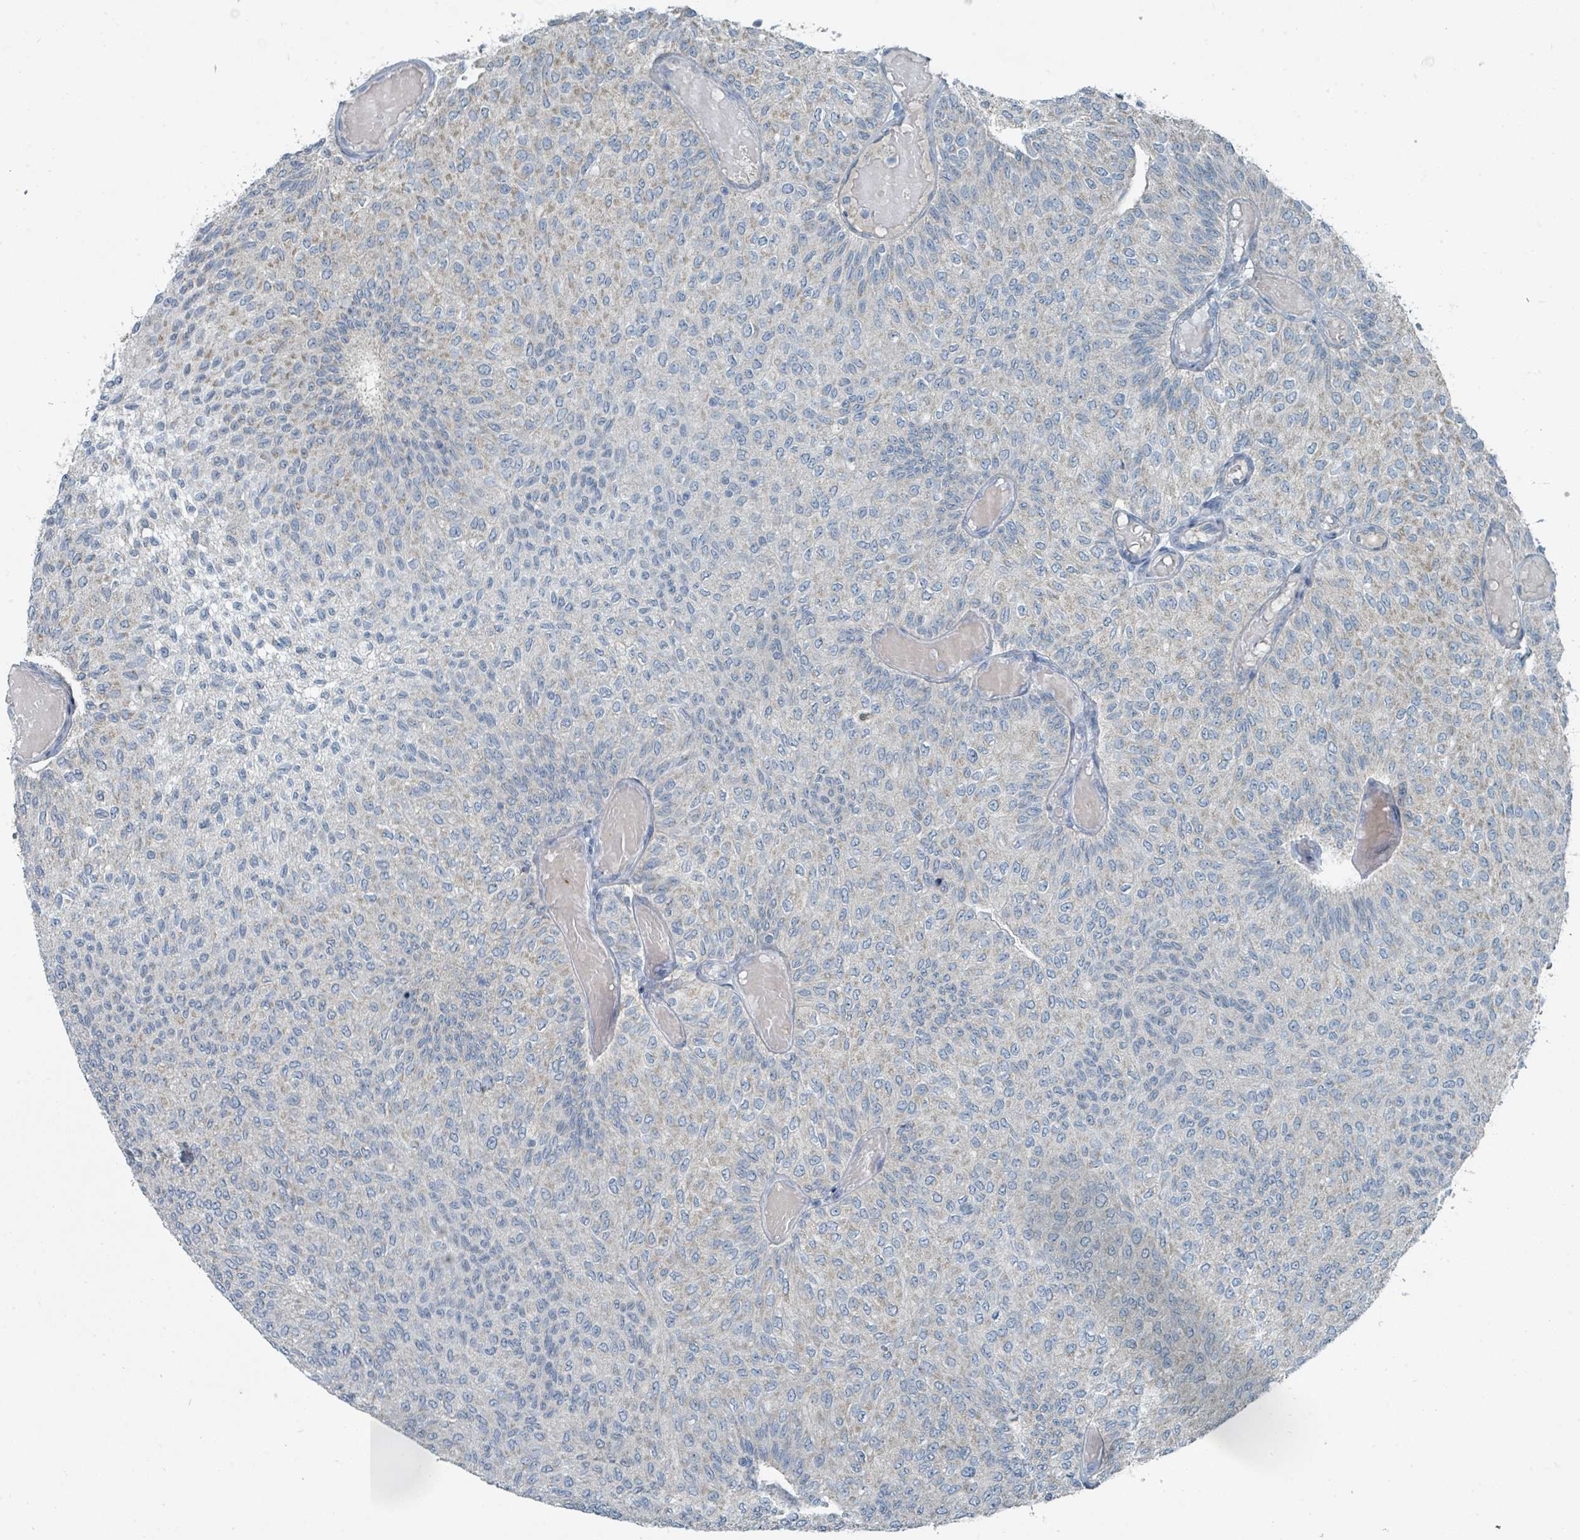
{"staining": {"intensity": "weak", "quantity": "25%-75%", "location": "cytoplasmic/membranous"}, "tissue": "urothelial cancer", "cell_type": "Tumor cells", "image_type": "cancer", "snomed": [{"axis": "morphology", "description": "Urothelial carcinoma, Low grade"}, {"axis": "topography", "description": "Urinary bladder"}], "caption": "Protein expression analysis of human urothelial cancer reveals weak cytoplasmic/membranous staining in about 25%-75% of tumor cells.", "gene": "RASA4", "patient": {"sex": "male", "age": 78}}